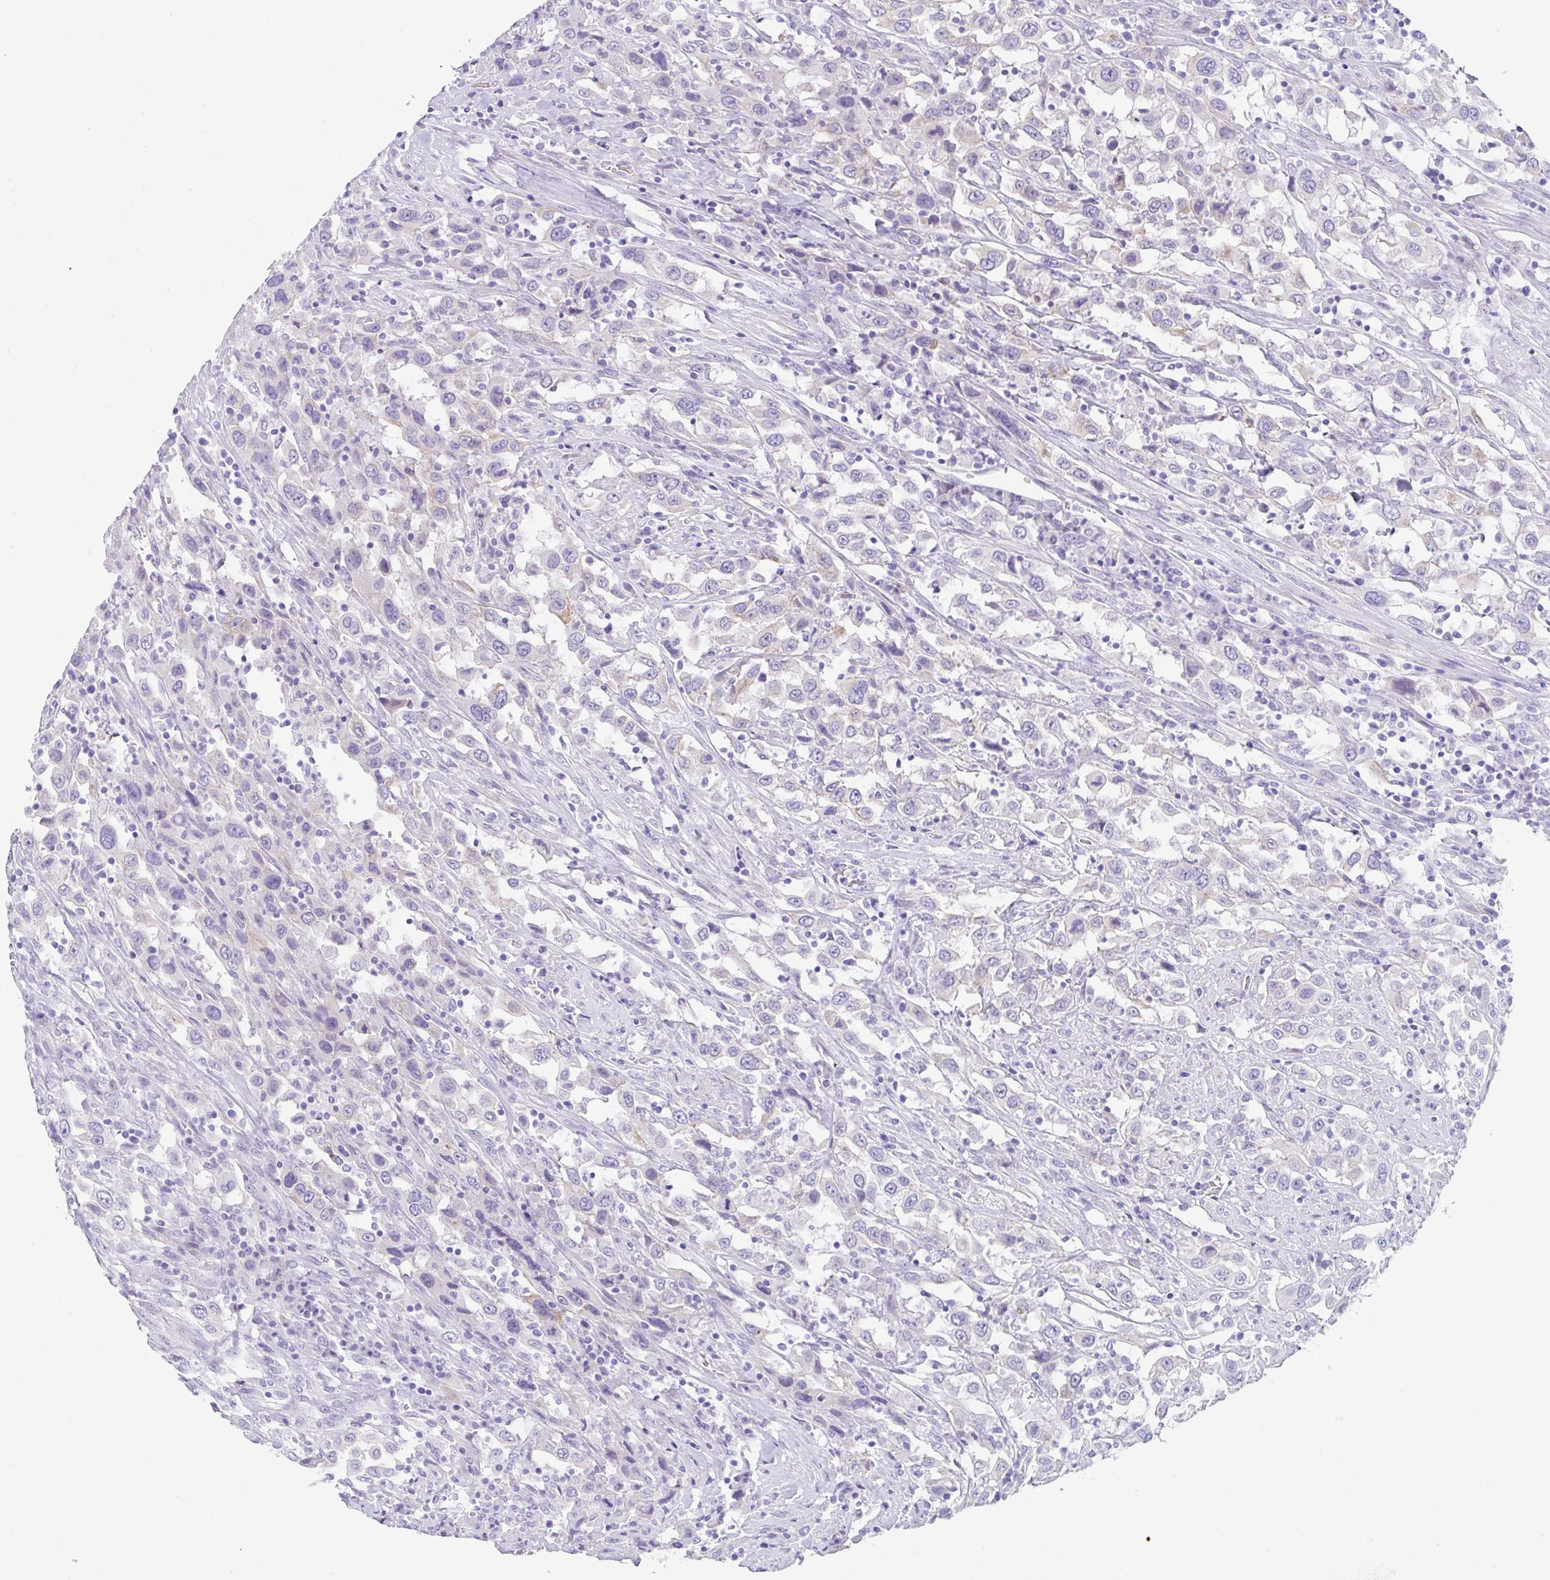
{"staining": {"intensity": "negative", "quantity": "none", "location": "none"}, "tissue": "urothelial cancer", "cell_type": "Tumor cells", "image_type": "cancer", "snomed": [{"axis": "morphology", "description": "Urothelial carcinoma, High grade"}, {"axis": "topography", "description": "Urinary bladder"}], "caption": "IHC photomicrograph of human urothelial cancer stained for a protein (brown), which reveals no staining in tumor cells.", "gene": "TRAF4", "patient": {"sex": "male", "age": 61}}